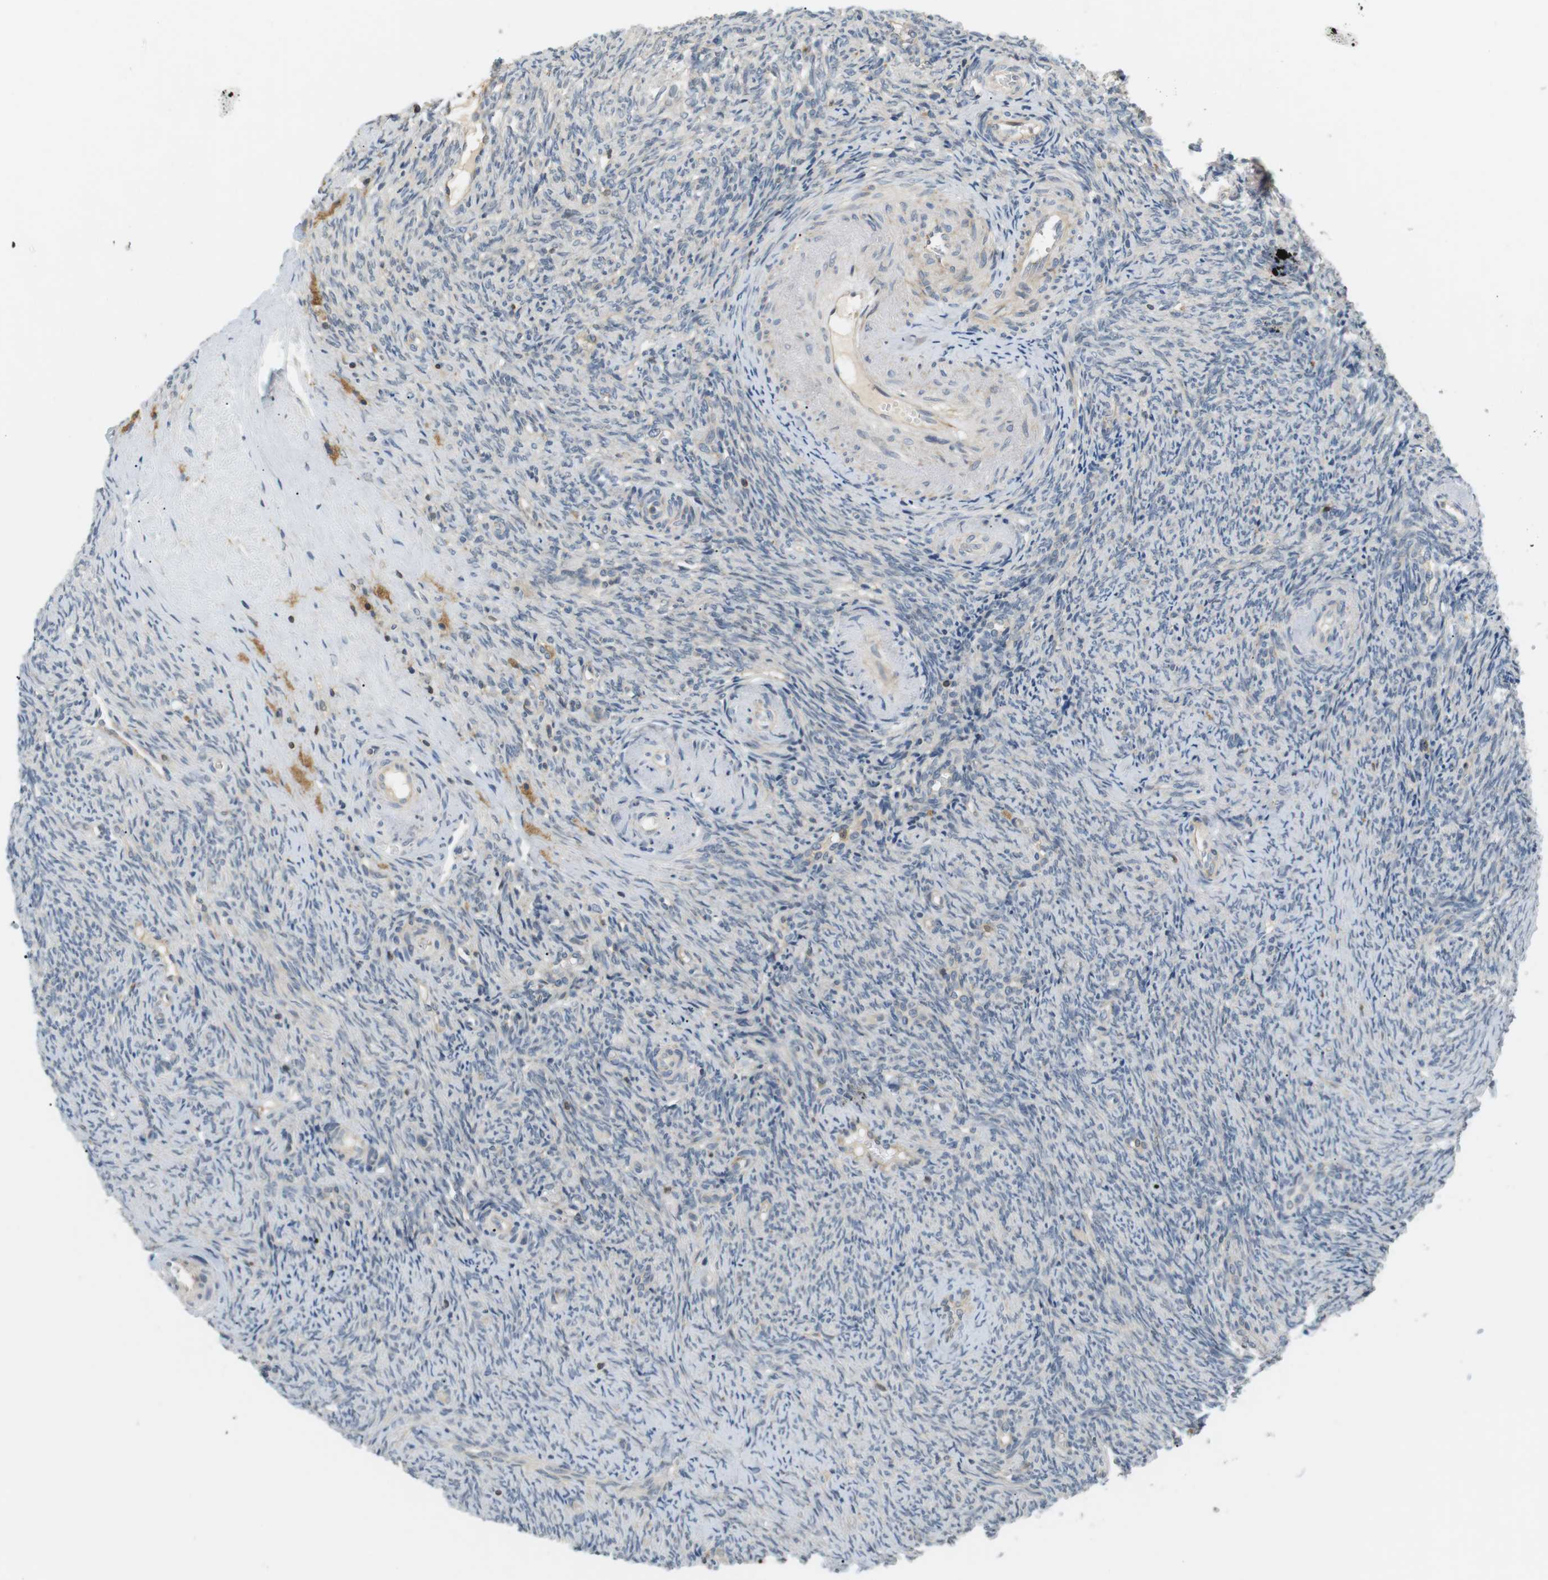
{"staining": {"intensity": "weak", "quantity": "<25%", "location": "cytoplasmic/membranous"}, "tissue": "ovary", "cell_type": "Follicle cells", "image_type": "normal", "snomed": [{"axis": "morphology", "description": "Normal tissue, NOS"}, {"axis": "topography", "description": "Ovary"}], "caption": "The IHC photomicrograph has no significant positivity in follicle cells of ovary.", "gene": "P2RY1", "patient": {"sex": "female", "age": 41}}